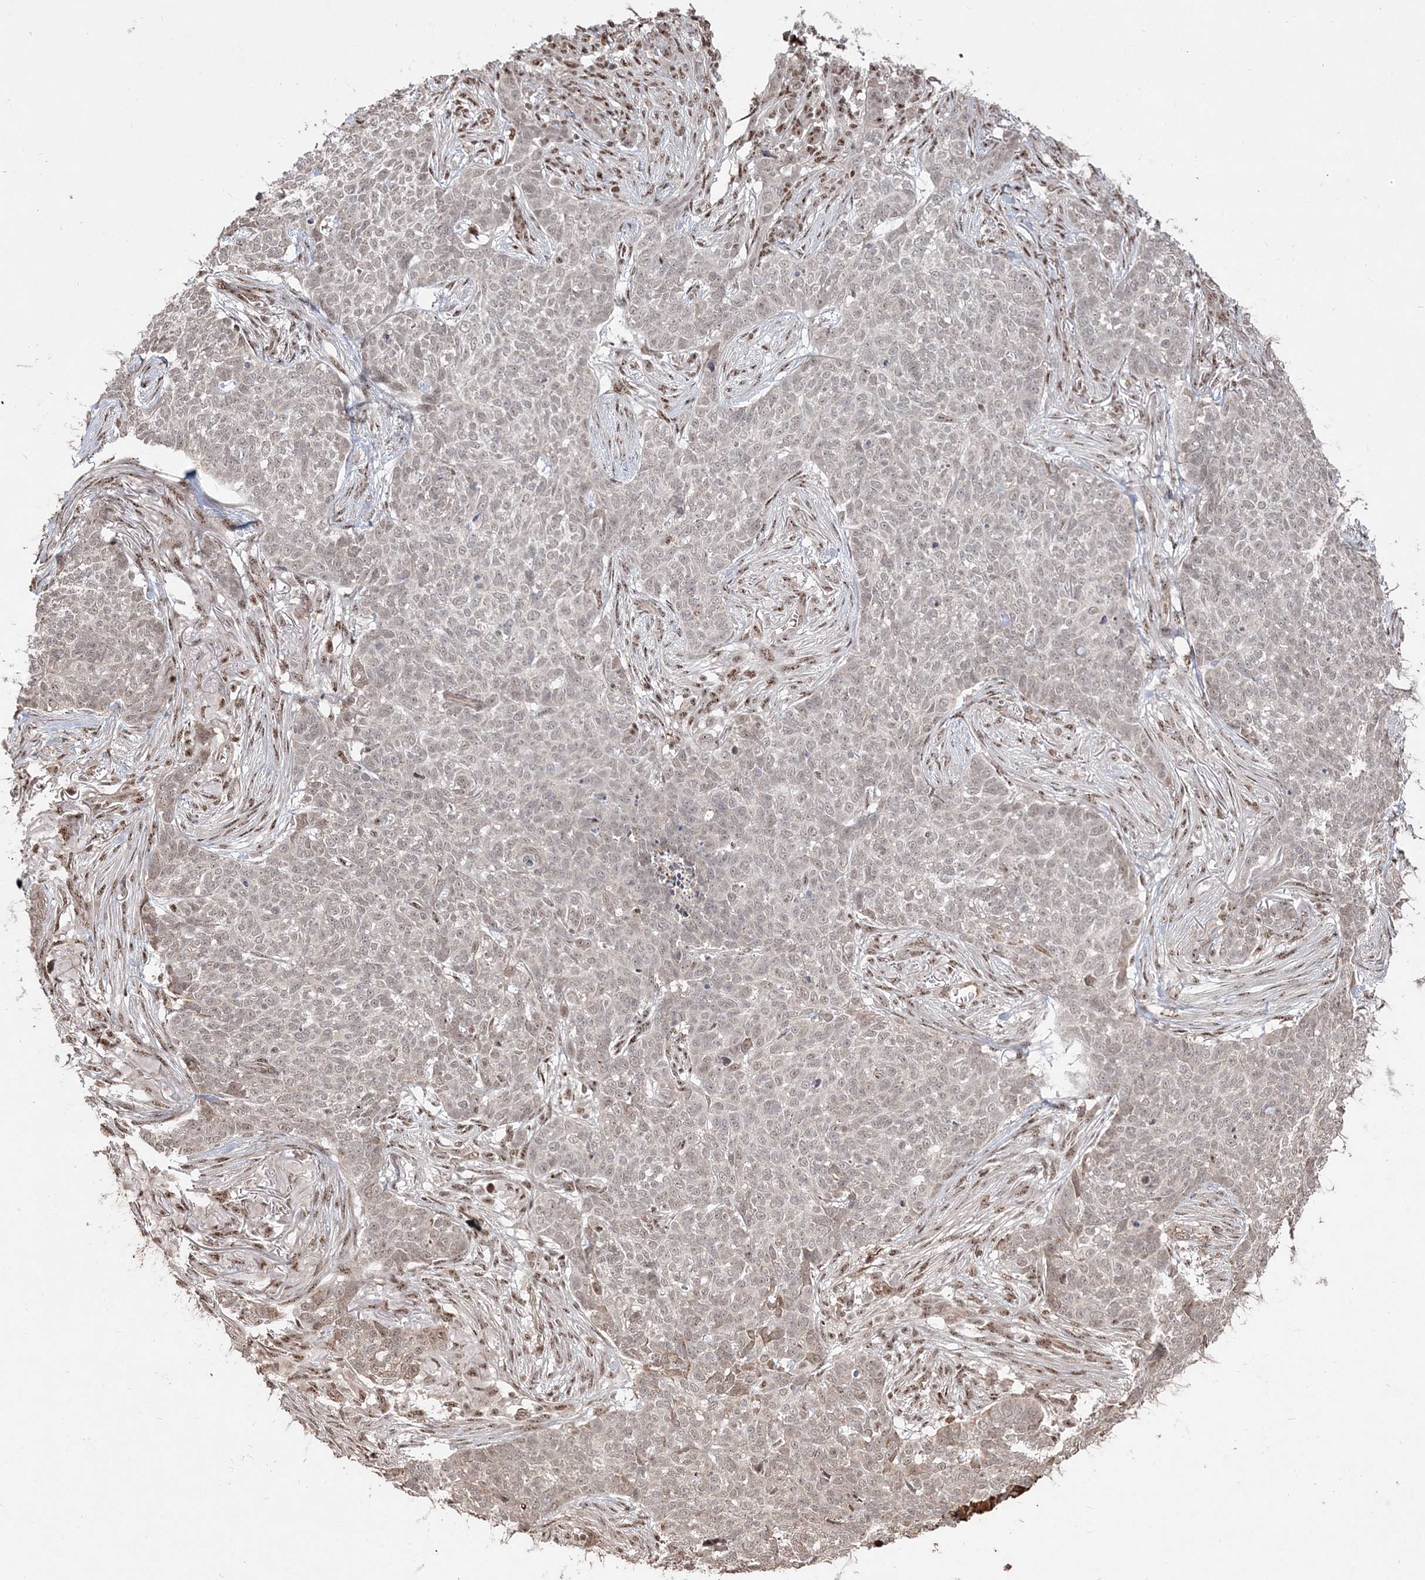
{"staining": {"intensity": "weak", "quantity": ">75%", "location": "nuclear"}, "tissue": "skin cancer", "cell_type": "Tumor cells", "image_type": "cancer", "snomed": [{"axis": "morphology", "description": "Basal cell carcinoma"}, {"axis": "topography", "description": "Skin"}], "caption": "Basal cell carcinoma (skin) was stained to show a protein in brown. There is low levels of weak nuclear expression in about >75% of tumor cells. (Brightfield microscopy of DAB IHC at high magnification).", "gene": "RBM17", "patient": {"sex": "male", "age": 85}}